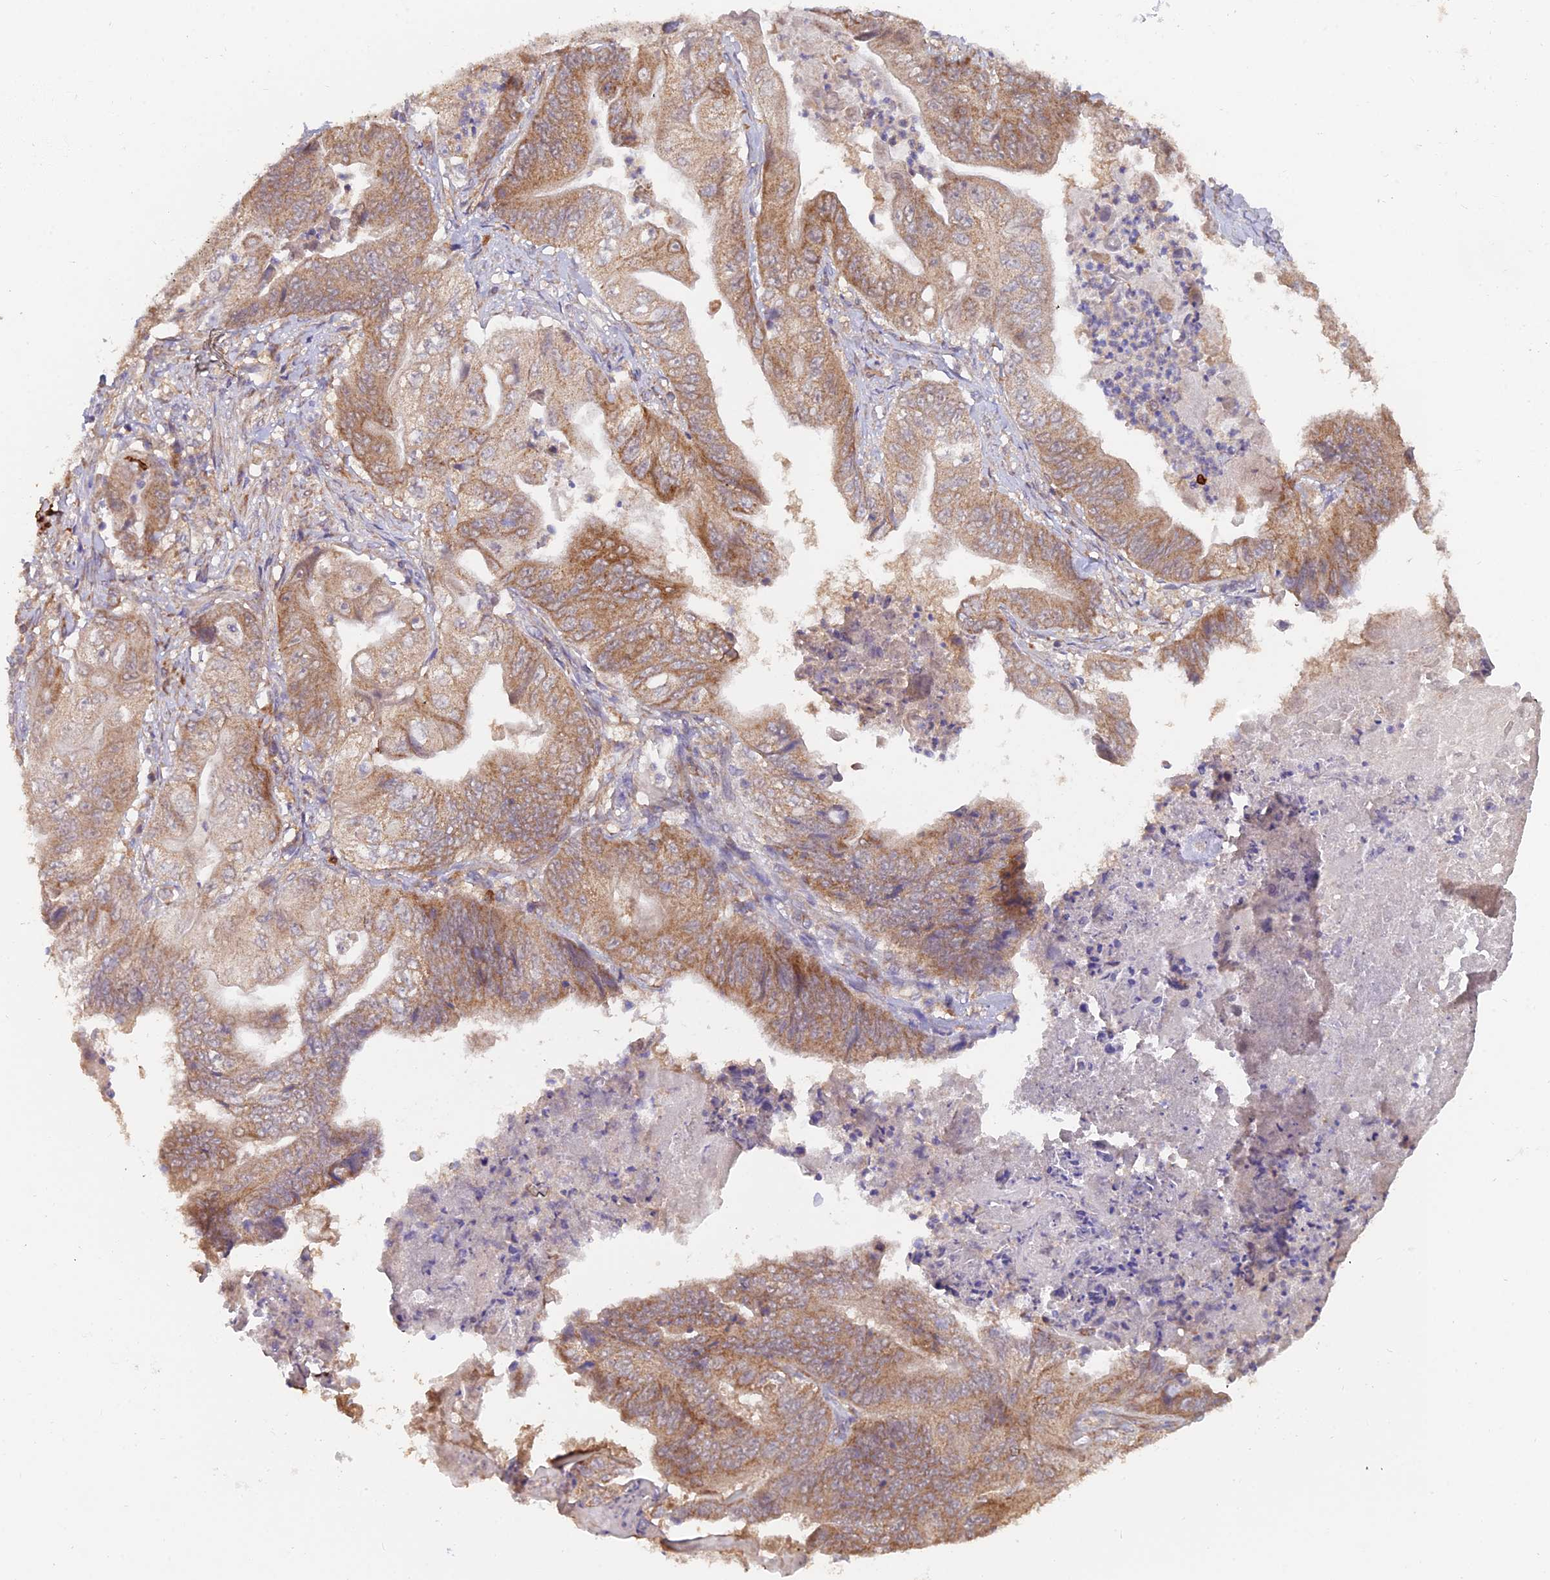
{"staining": {"intensity": "moderate", "quantity": ">75%", "location": "cytoplasmic/membranous"}, "tissue": "stomach cancer", "cell_type": "Tumor cells", "image_type": "cancer", "snomed": [{"axis": "morphology", "description": "Adenocarcinoma, NOS"}, {"axis": "topography", "description": "Stomach"}], "caption": "Stomach adenocarcinoma stained for a protein displays moderate cytoplasmic/membranous positivity in tumor cells. Nuclei are stained in blue.", "gene": "IFT22", "patient": {"sex": "male", "age": 62}}